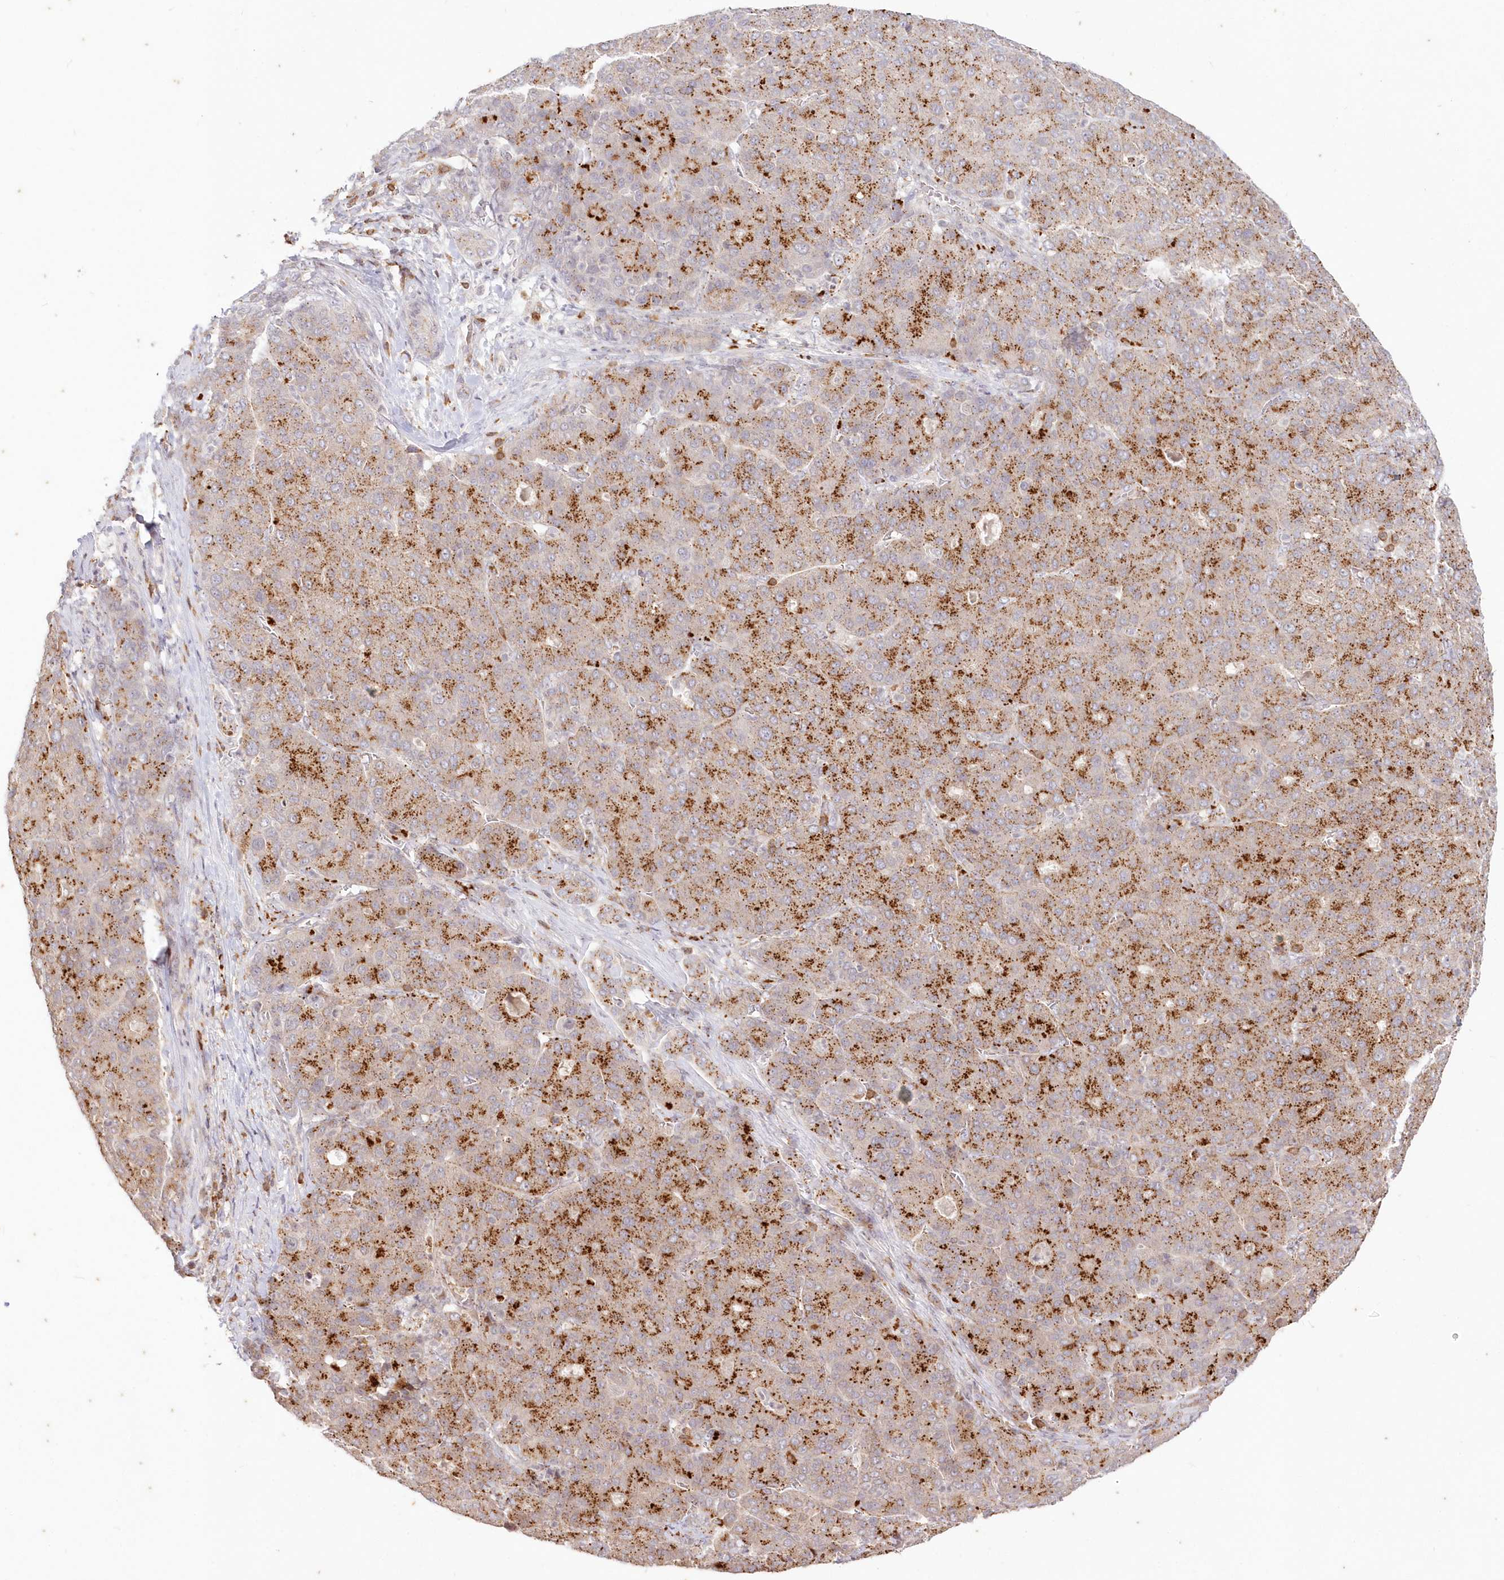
{"staining": {"intensity": "strong", "quantity": "25%-75%", "location": "cytoplasmic/membranous"}, "tissue": "liver cancer", "cell_type": "Tumor cells", "image_type": "cancer", "snomed": [{"axis": "morphology", "description": "Carcinoma, Hepatocellular, NOS"}, {"axis": "topography", "description": "Liver"}], "caption": "IHC of liver cancer demonstrates high levels of strong cytoplasmic/membranous staining in approximately 25%-75% of tumor cells. The staining was performed using DAB to visualize the protein expression in brown, while the nuclei were stained in blue with hematoxylin (Magnification: 20x).", "gene": "MTMR3", "patient": {"sex": "male", "age": 65}}